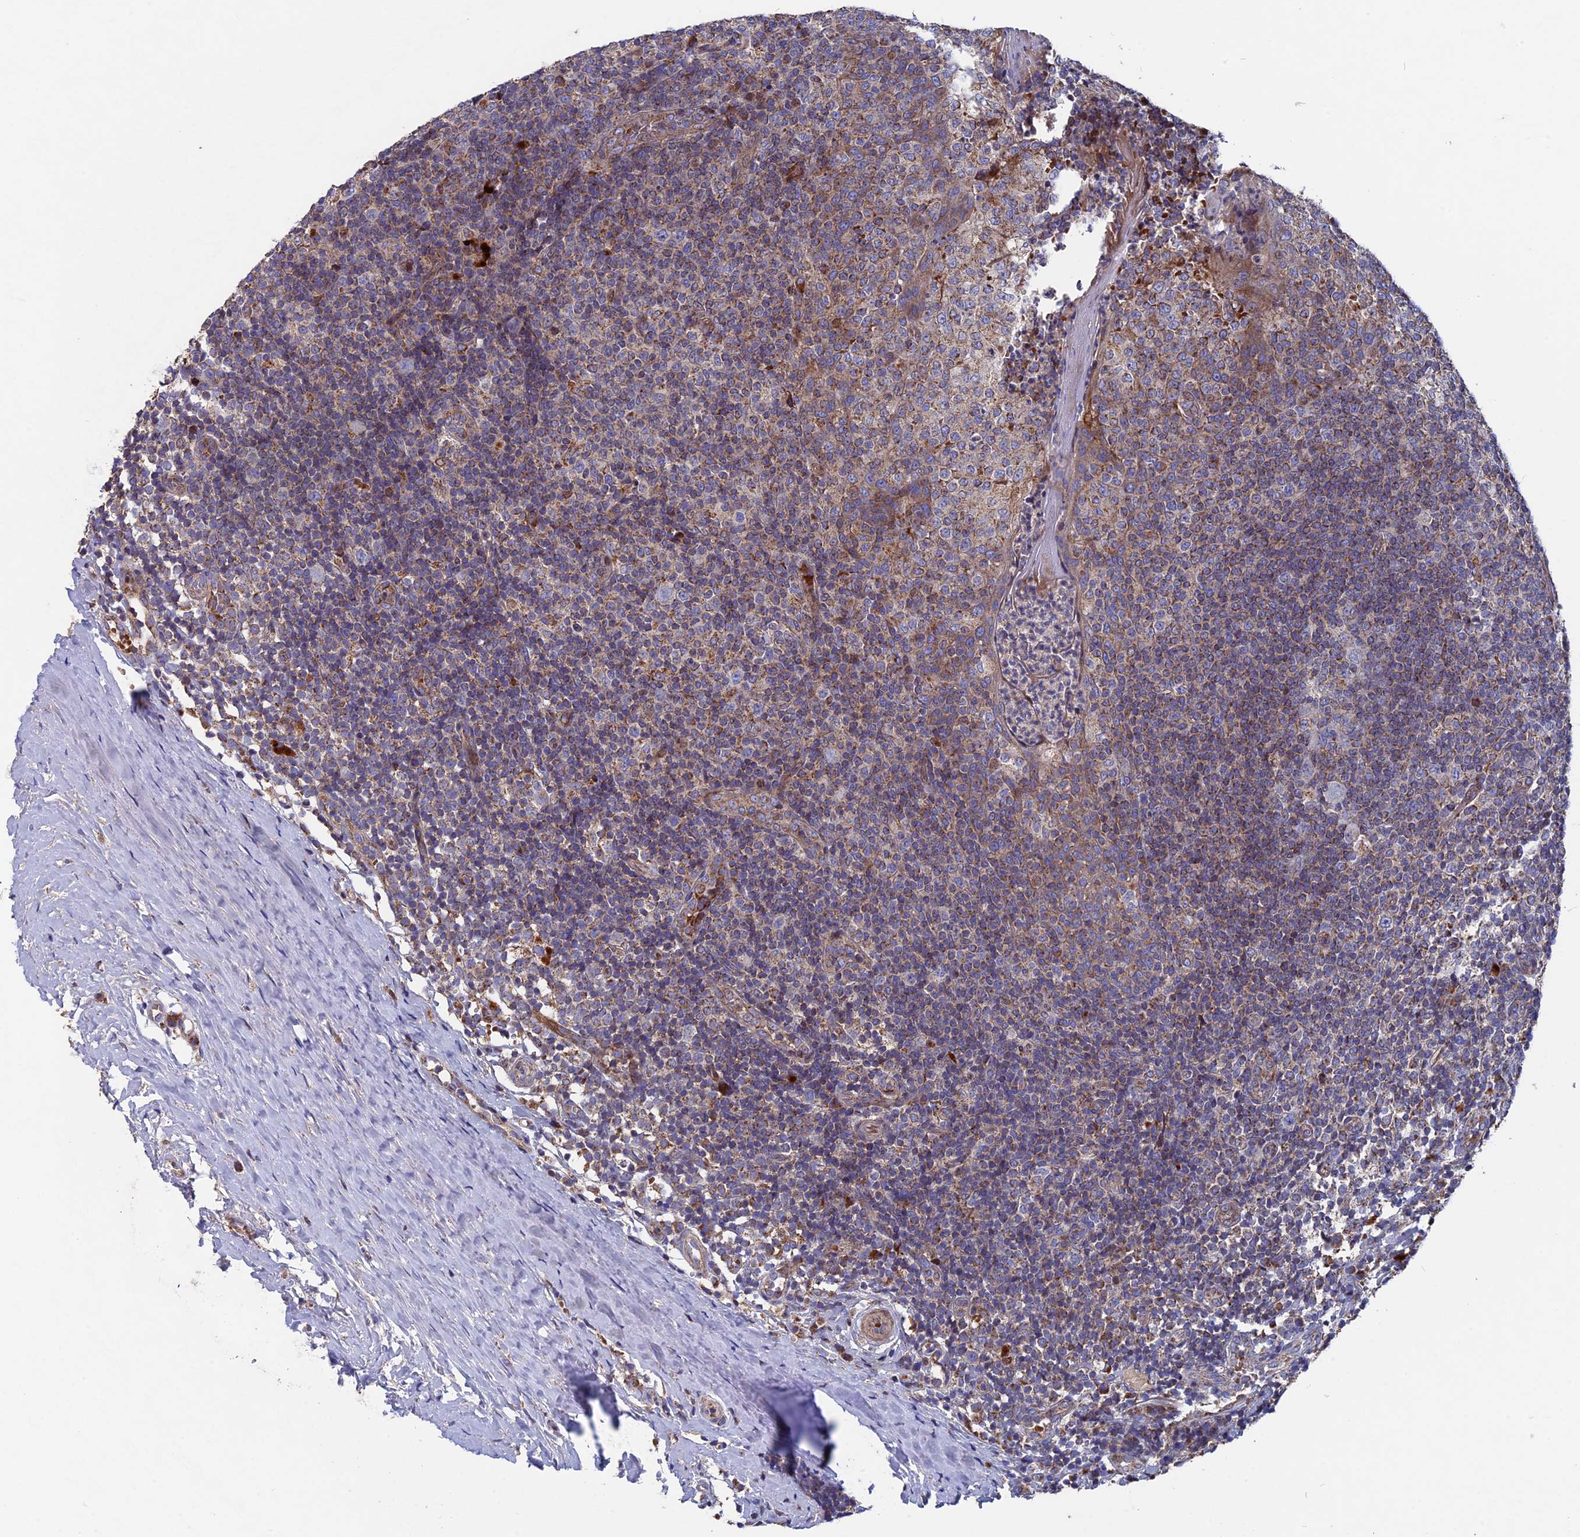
{"staining": {"intensity": "weak", "quantity": "<25%", "location": "cytoplasmic/membranous"}, "tissue": "tonsil", "cell_type": "Germinal center cells", "image_type": "normal", "snomed": [{"axis": "morphology", "description": "Normal tissue, NOS"}, {"axis": "topography", "description": "Tonsil"}], "caption": "Protein analysis of benign tonsil demonstrates no significant positivity in germinal center cells. (DAB immunohistochemistry with hematoxylin counter stain).", "gene": "TGFA", "patient": {"sex": "female", "age": 19}}